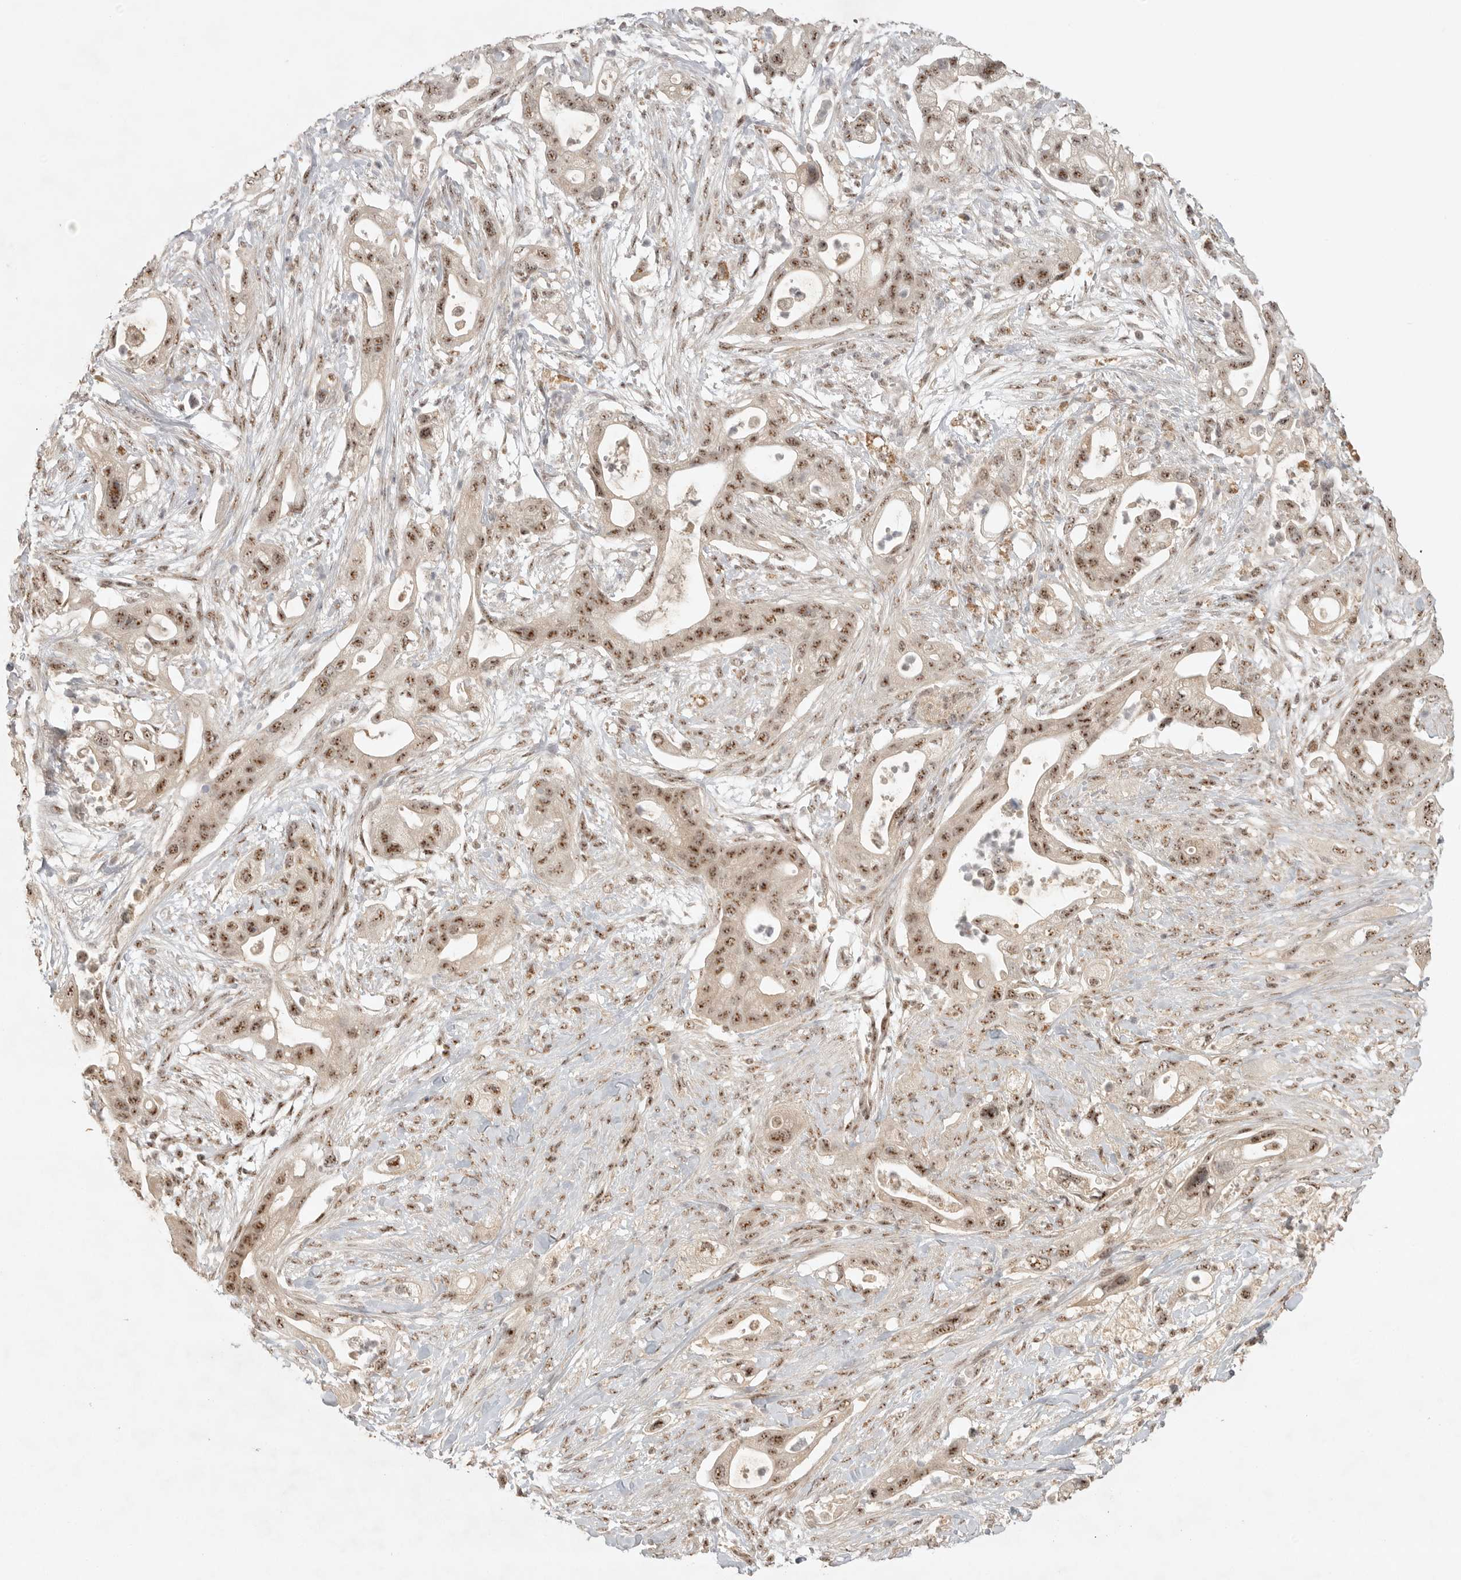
{"staining": {"intensity": "moderate", "quantity": ">75%", "location": "nuclear"}, "tissue": "pancreatic cancer", "cell_type": "Tumor cells", "image_type": "cancer", "snomed": [{"axis": "morphology", "description": "Adenocarcinoma, NOS"}, {"axis": "topography", "description": "Pancreas"}], "caption": "Moderate nuclear protein expression is seen in approximately >75% of tumor cells in pancreatic adenocarcinoma.", "gene": "POMP", "patient": {"sex": "male", "age": 53}}